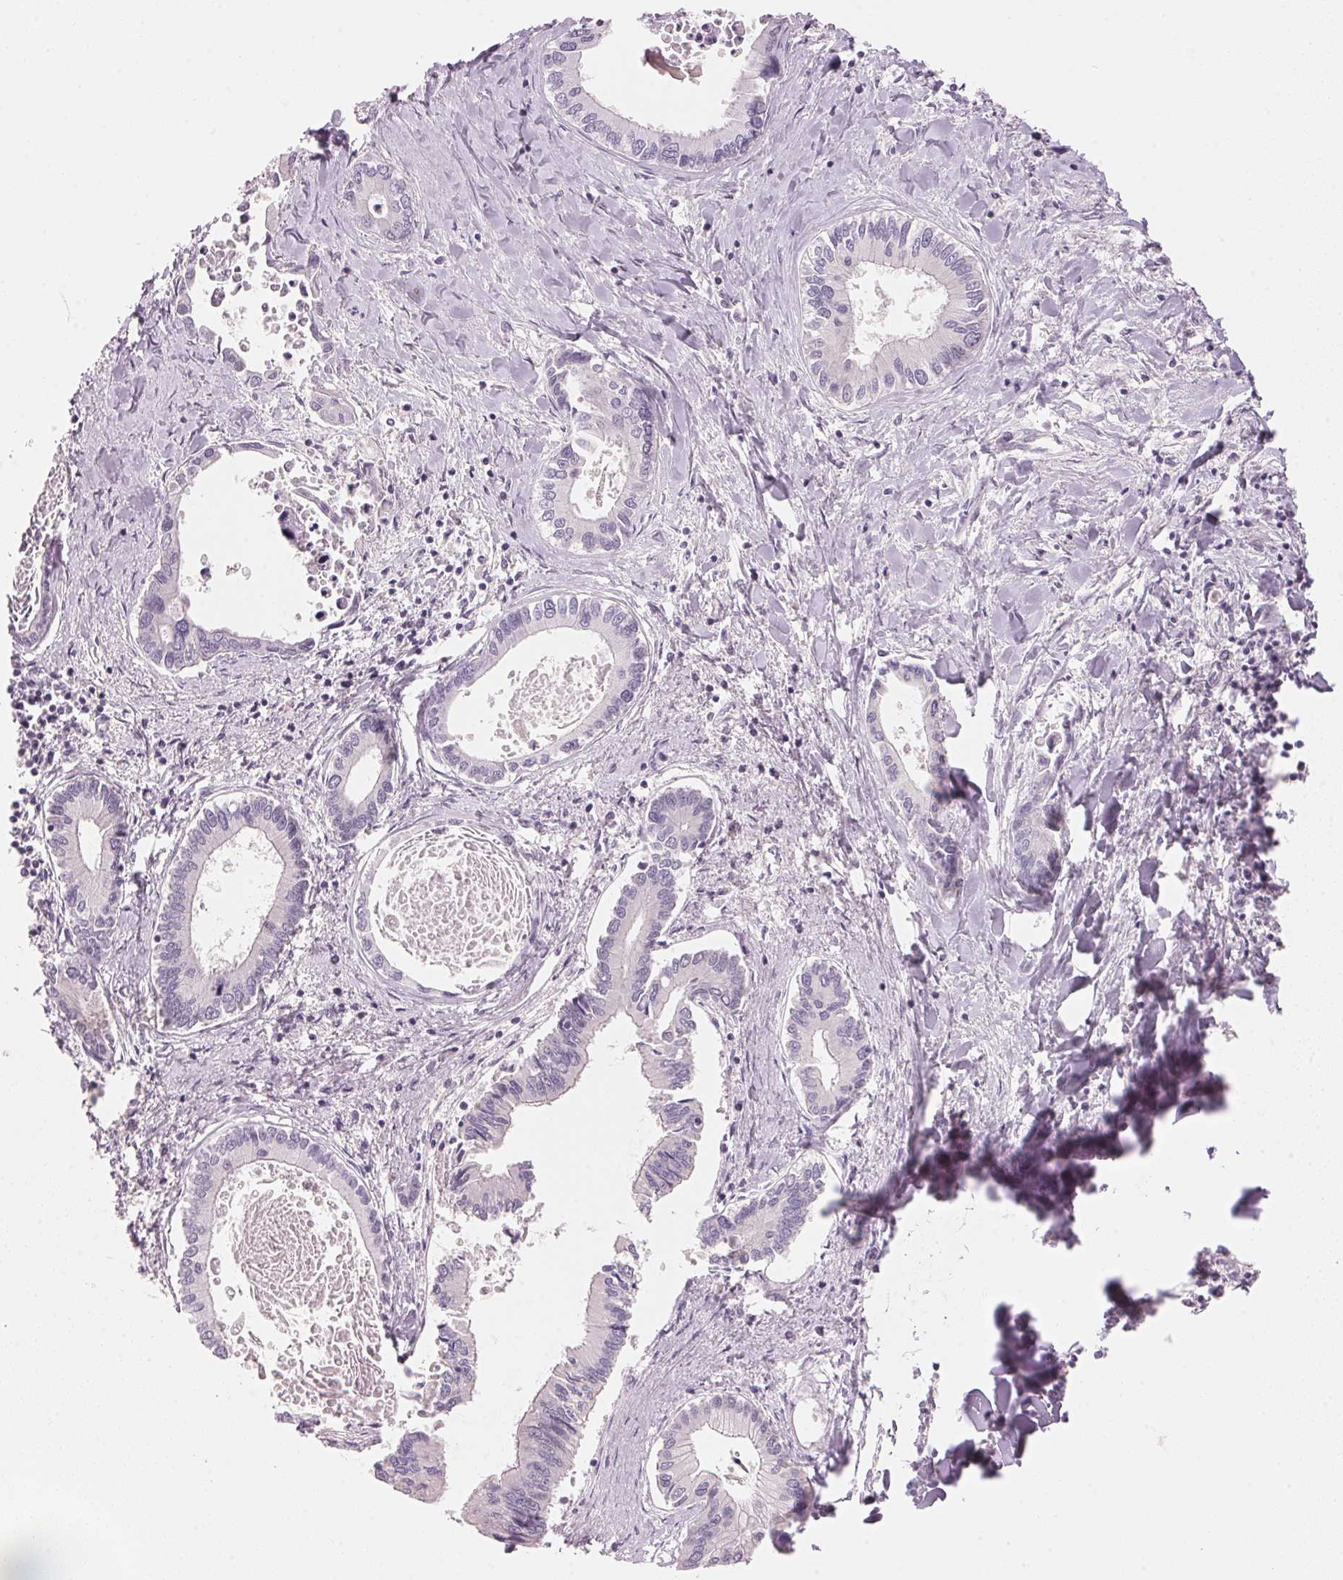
{"staining": {"intensity": "negative", "quantity": "none", "location": "none"}, "tissue": "liver cancer", "cell_type": "Tumor cells", "image_type": "cancer", "snomed": [{"axis": "morphology", "description": "Cholangiocarcinoma"}, {"axis": "topography", "description": "Liver"}], "caption": "The micrograph reveals no staining of tumor cells in liver cancer.", "gene": "CYP11B1", "patient": {"sex": "male", "age": 66}}